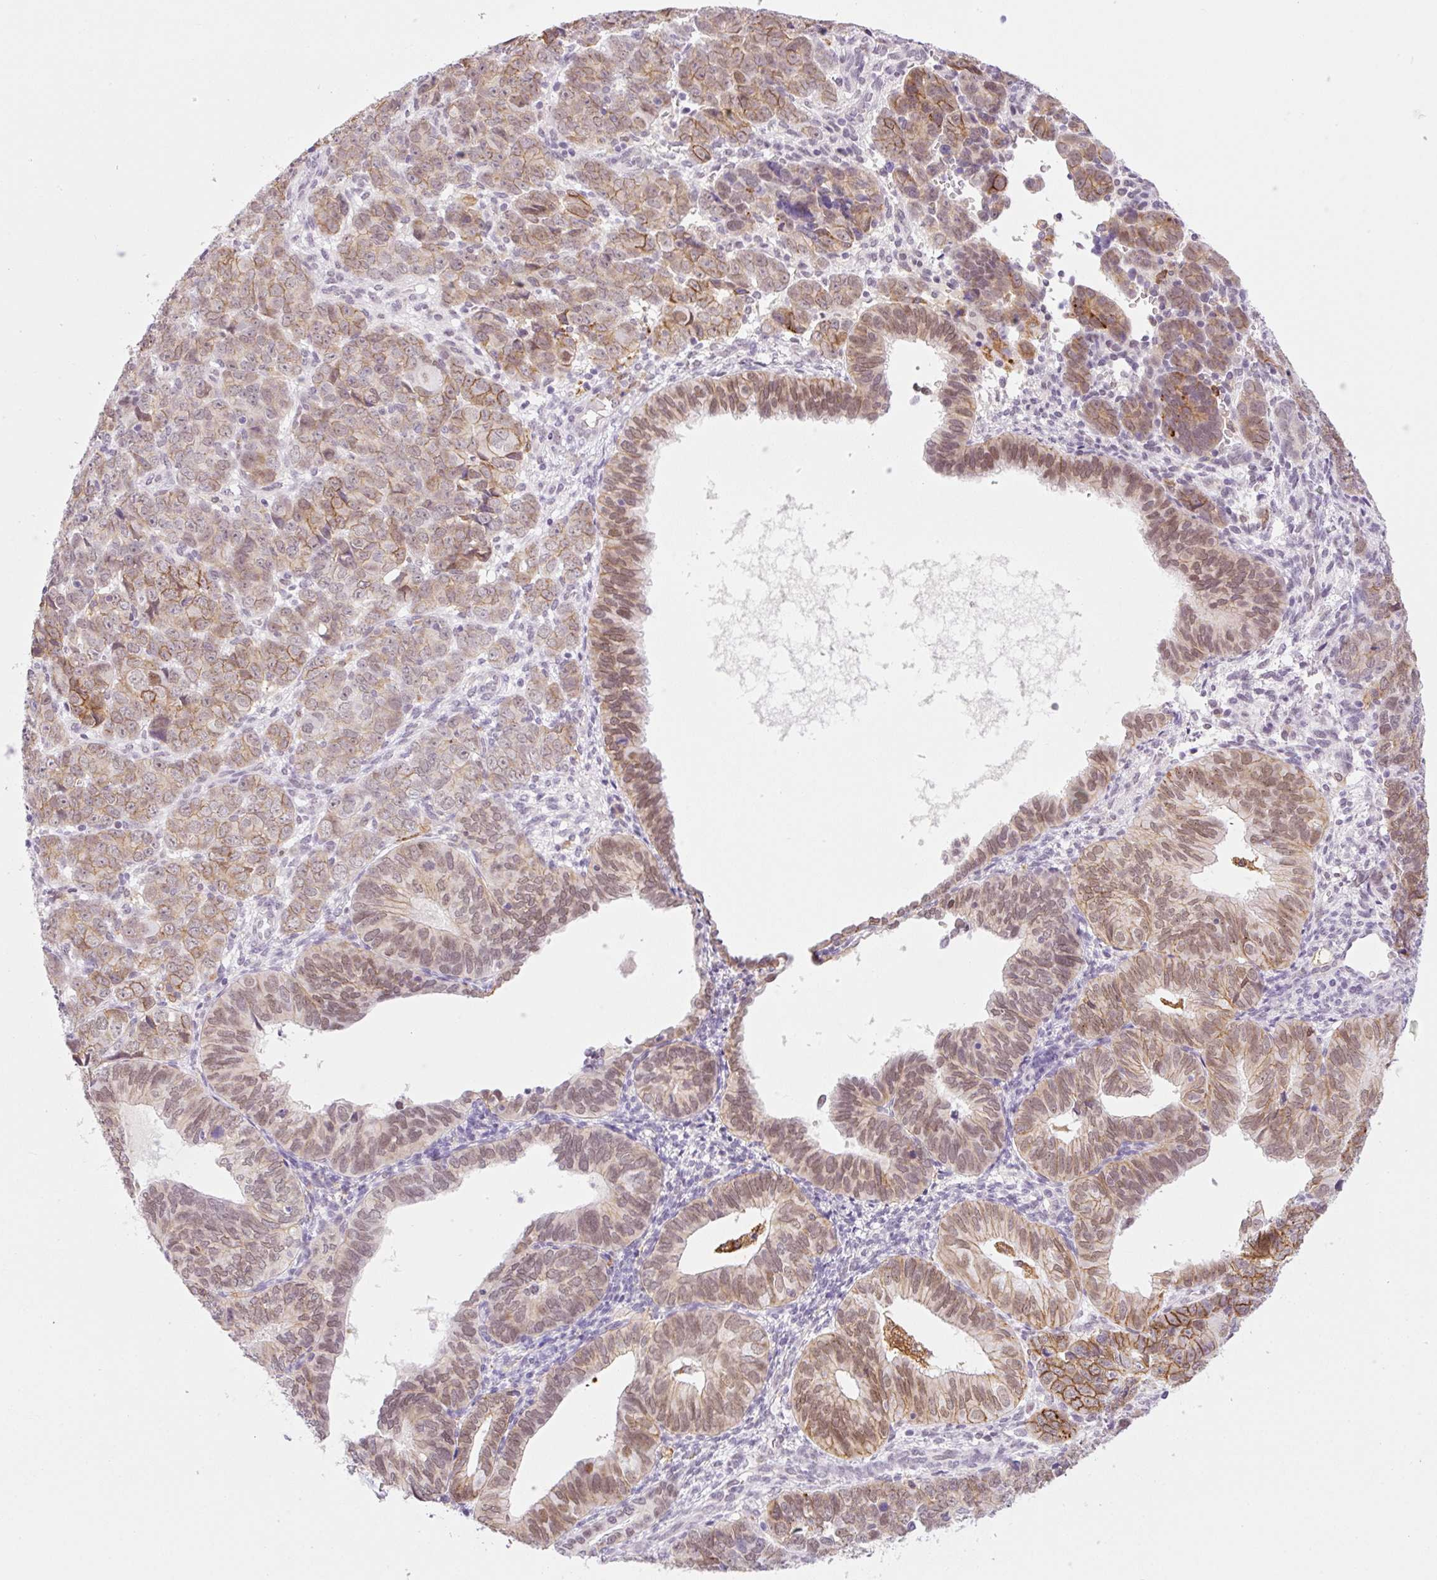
{"staining": {"intensity": "moderate", "quantity": ">75%", "location": "cytoplasmic/membranous,nuclear"}, "tissue": "endometrial cancer", "cell_type": "Tumor cells", "image_type": "cancer", "snomed": [{"axis": "morphology", "description": "Adenocarcinoma, NOS"}, {"axis": "topography", "description": "Endometrium"}], "caption": "Immunohistochemical staining of human endometrial cancer (adenocarcinoma) exhibits moderate cytoplasmic/membranous and nuclear protein positivity in about >75% of tumor cells. (DAB IHC, brown staining for protein, blue staining for nuclei).", "gene": "PALM3", "patient": {"sex": "female", "age": 82}}